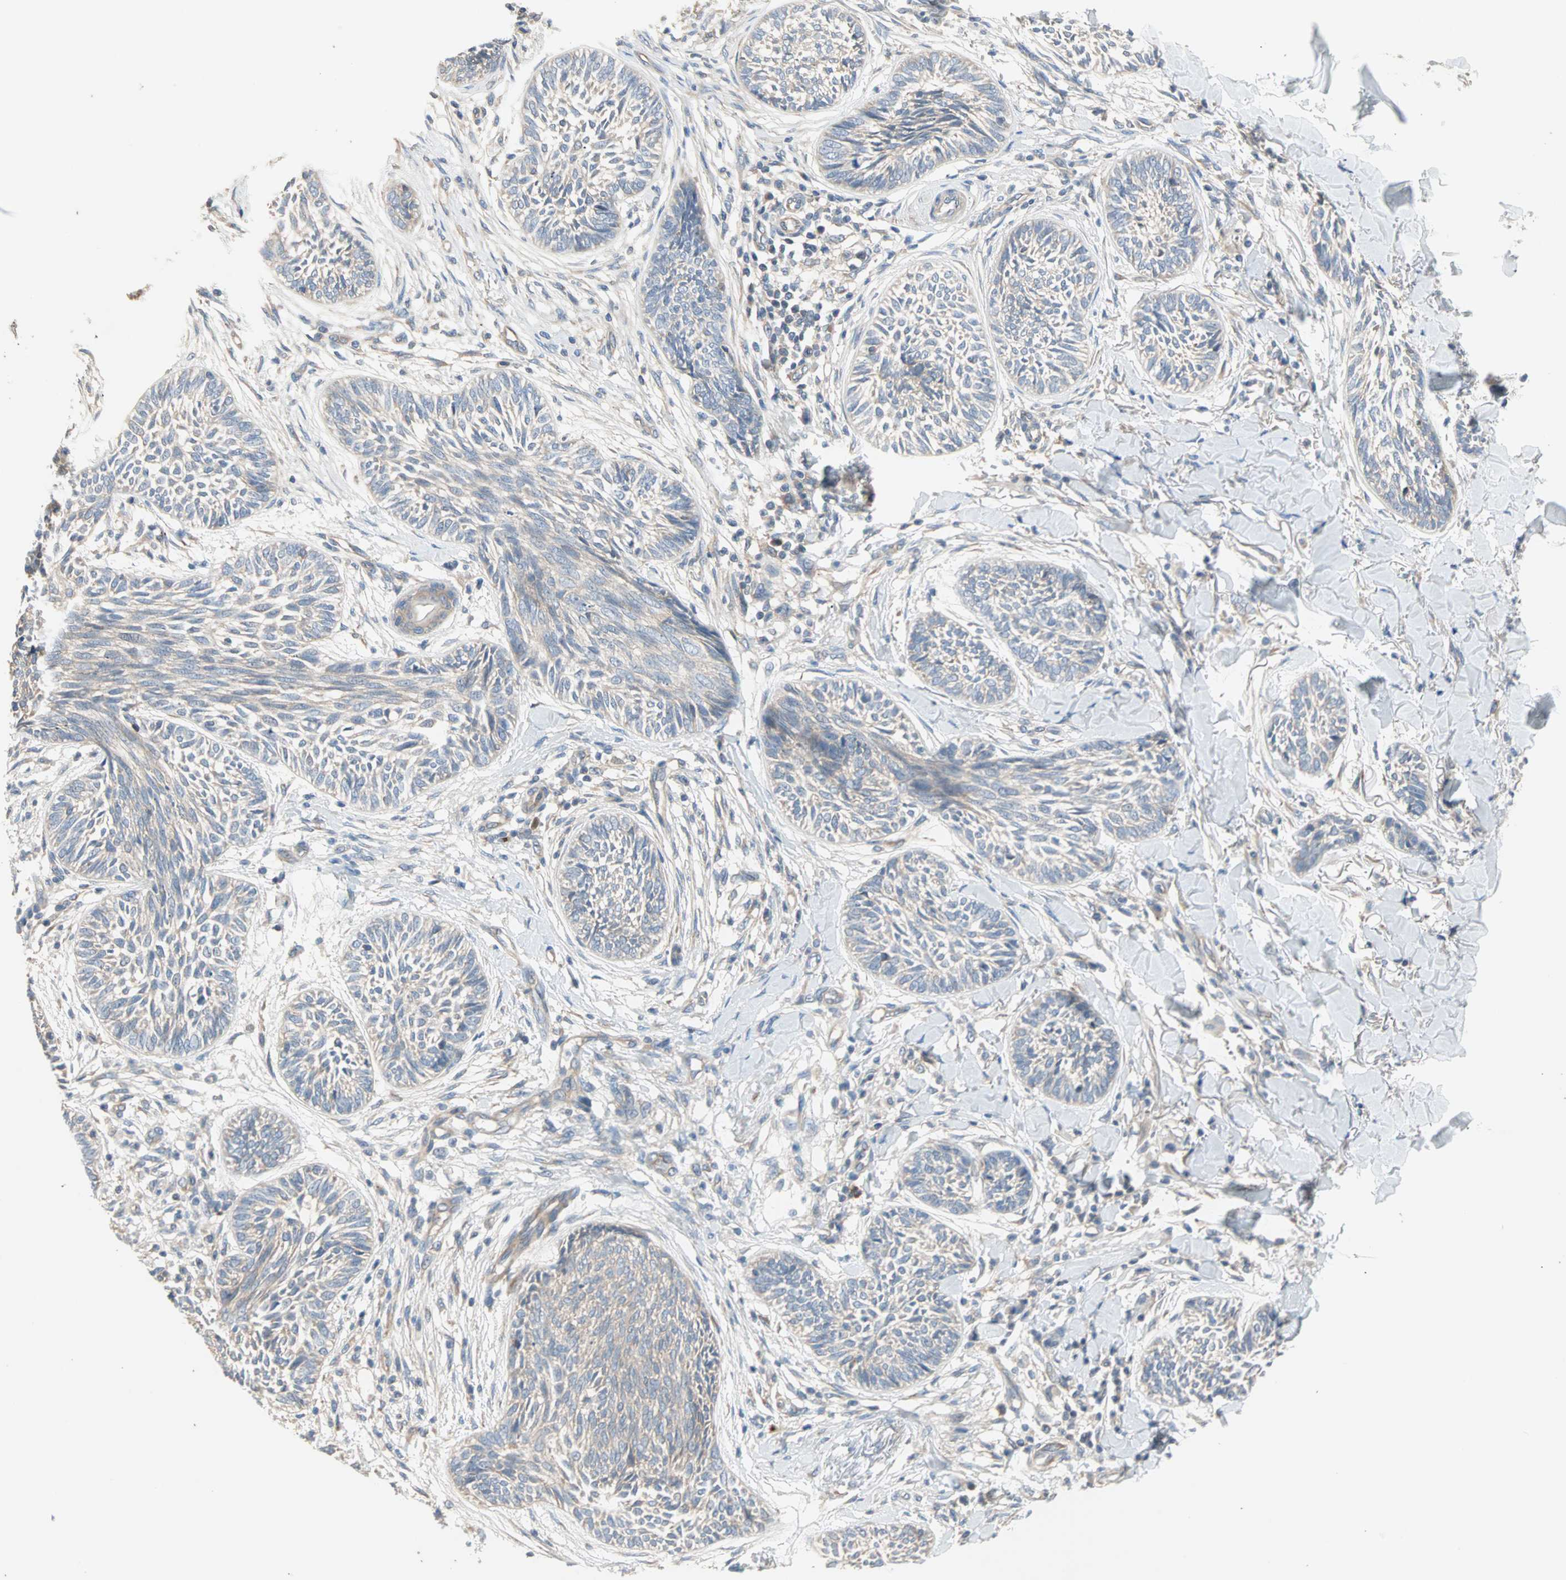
{"staining": {"intensity": "weak", "quantity": "<25%", "location": "cytoplasmic/membranous"}, "tissue": "skin cancer", "cell_type": "Tumor cells", "image_type": "cancer", "snomed": [{"axis": "morphology", "description": "Papilloma, NOS"}, {"axis": "morphology", "description": "Basal cell carcinoma"}, {"axis": "topography", "description": "Skin"}], "caption": "Immunohistochemistry image of human skin cancer (basal cell carcinoma) stained for a protein (brown), which shows no positivity in tumor cells.", "gene": "PDE8A", "patient": {"sex": "male", "age": 87}}